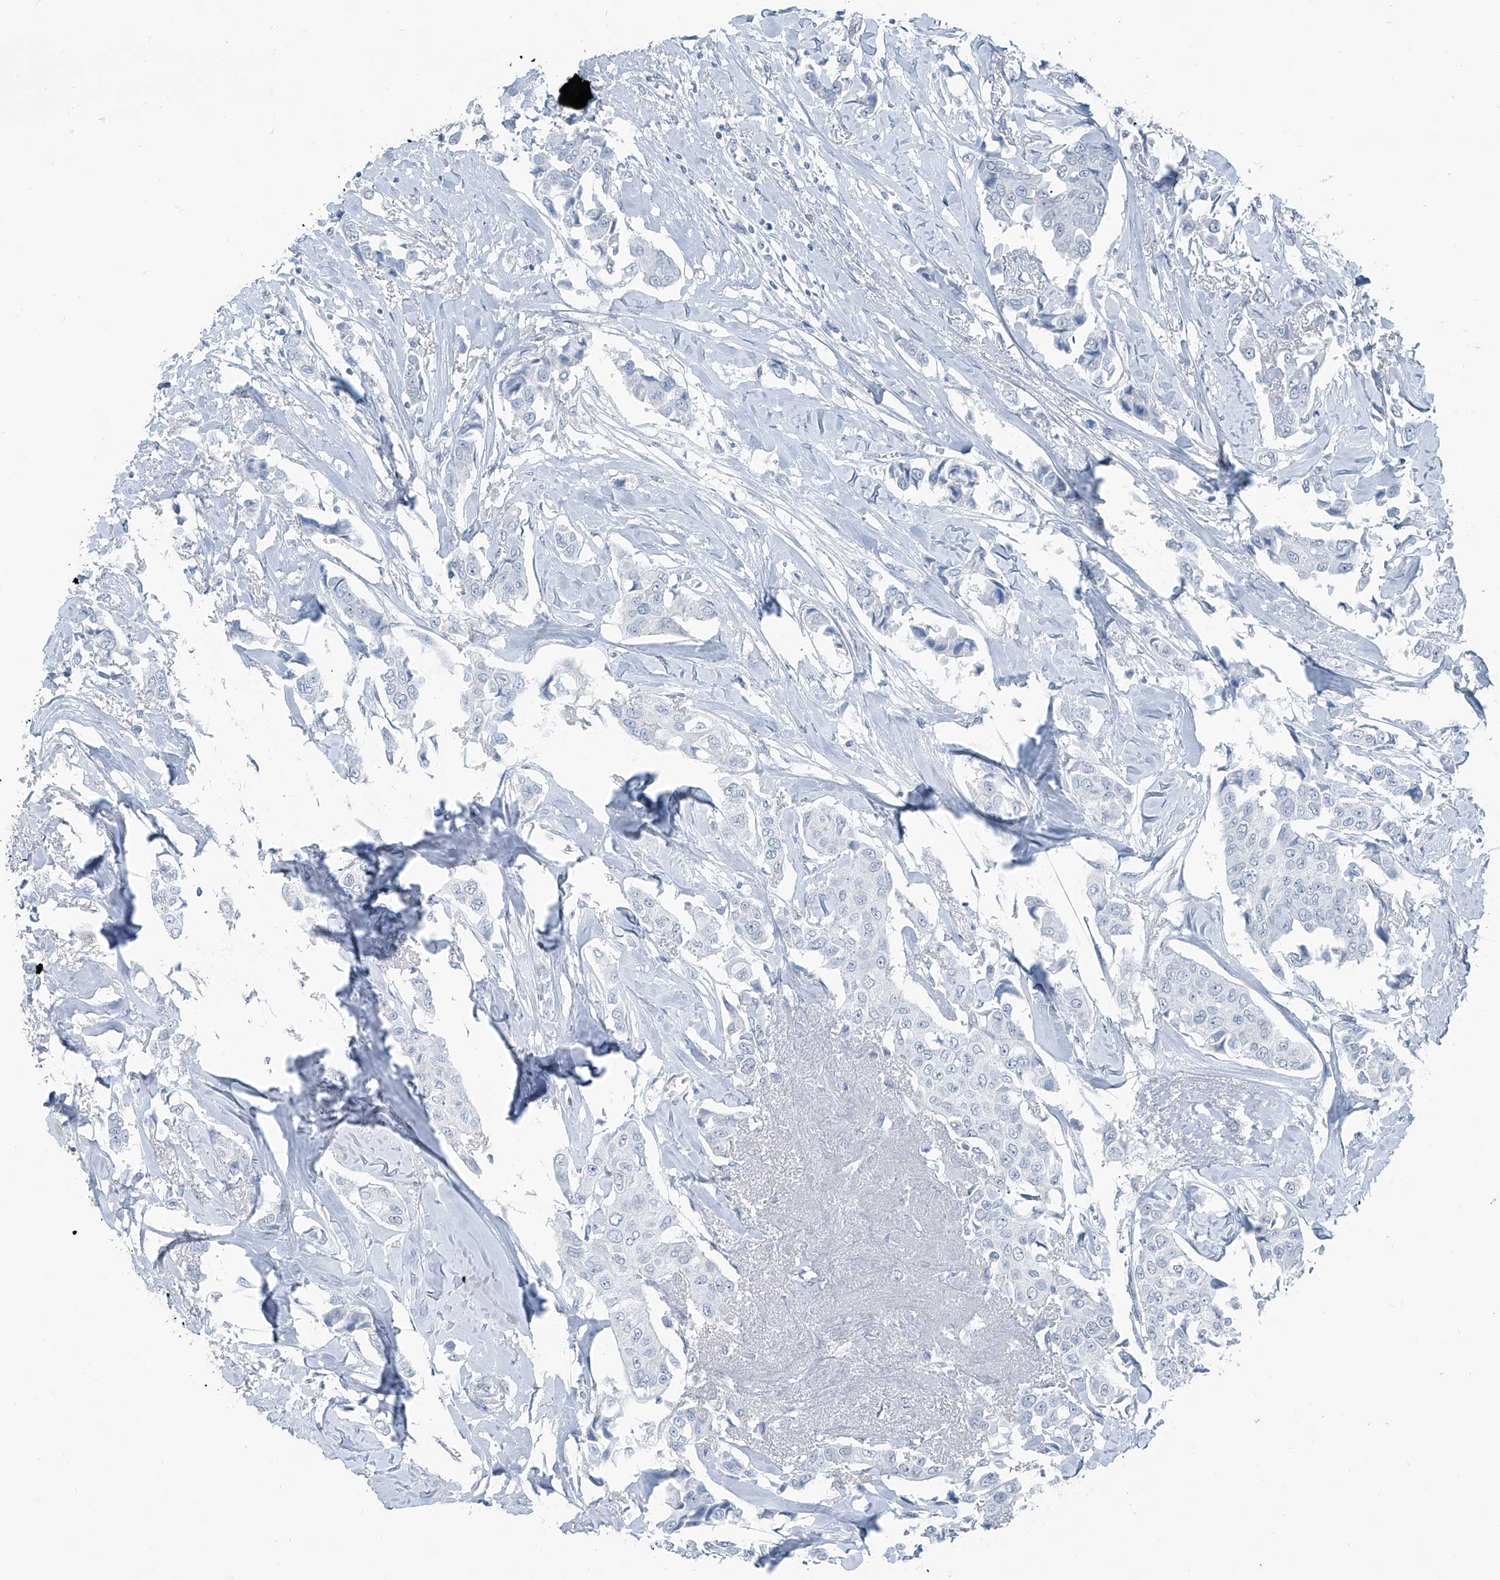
{"staining": {"intensity": "negative", "quantity": "none", "location": "none"}, "tissue": "breast cancer", "cell_type": "Tumor cells", "image_type": "cancer", "snomed": [{"axis": "morphology", "description": "Duct carcinoma"}, {"axis": "topography", "description": "Breast"}], "caption": "Immunohistochemical staining of human breast cancer demonstrates no significant positivity in tumor cells.", "gene": "RGN", "patient": {"sex": "female", "age": 80}}